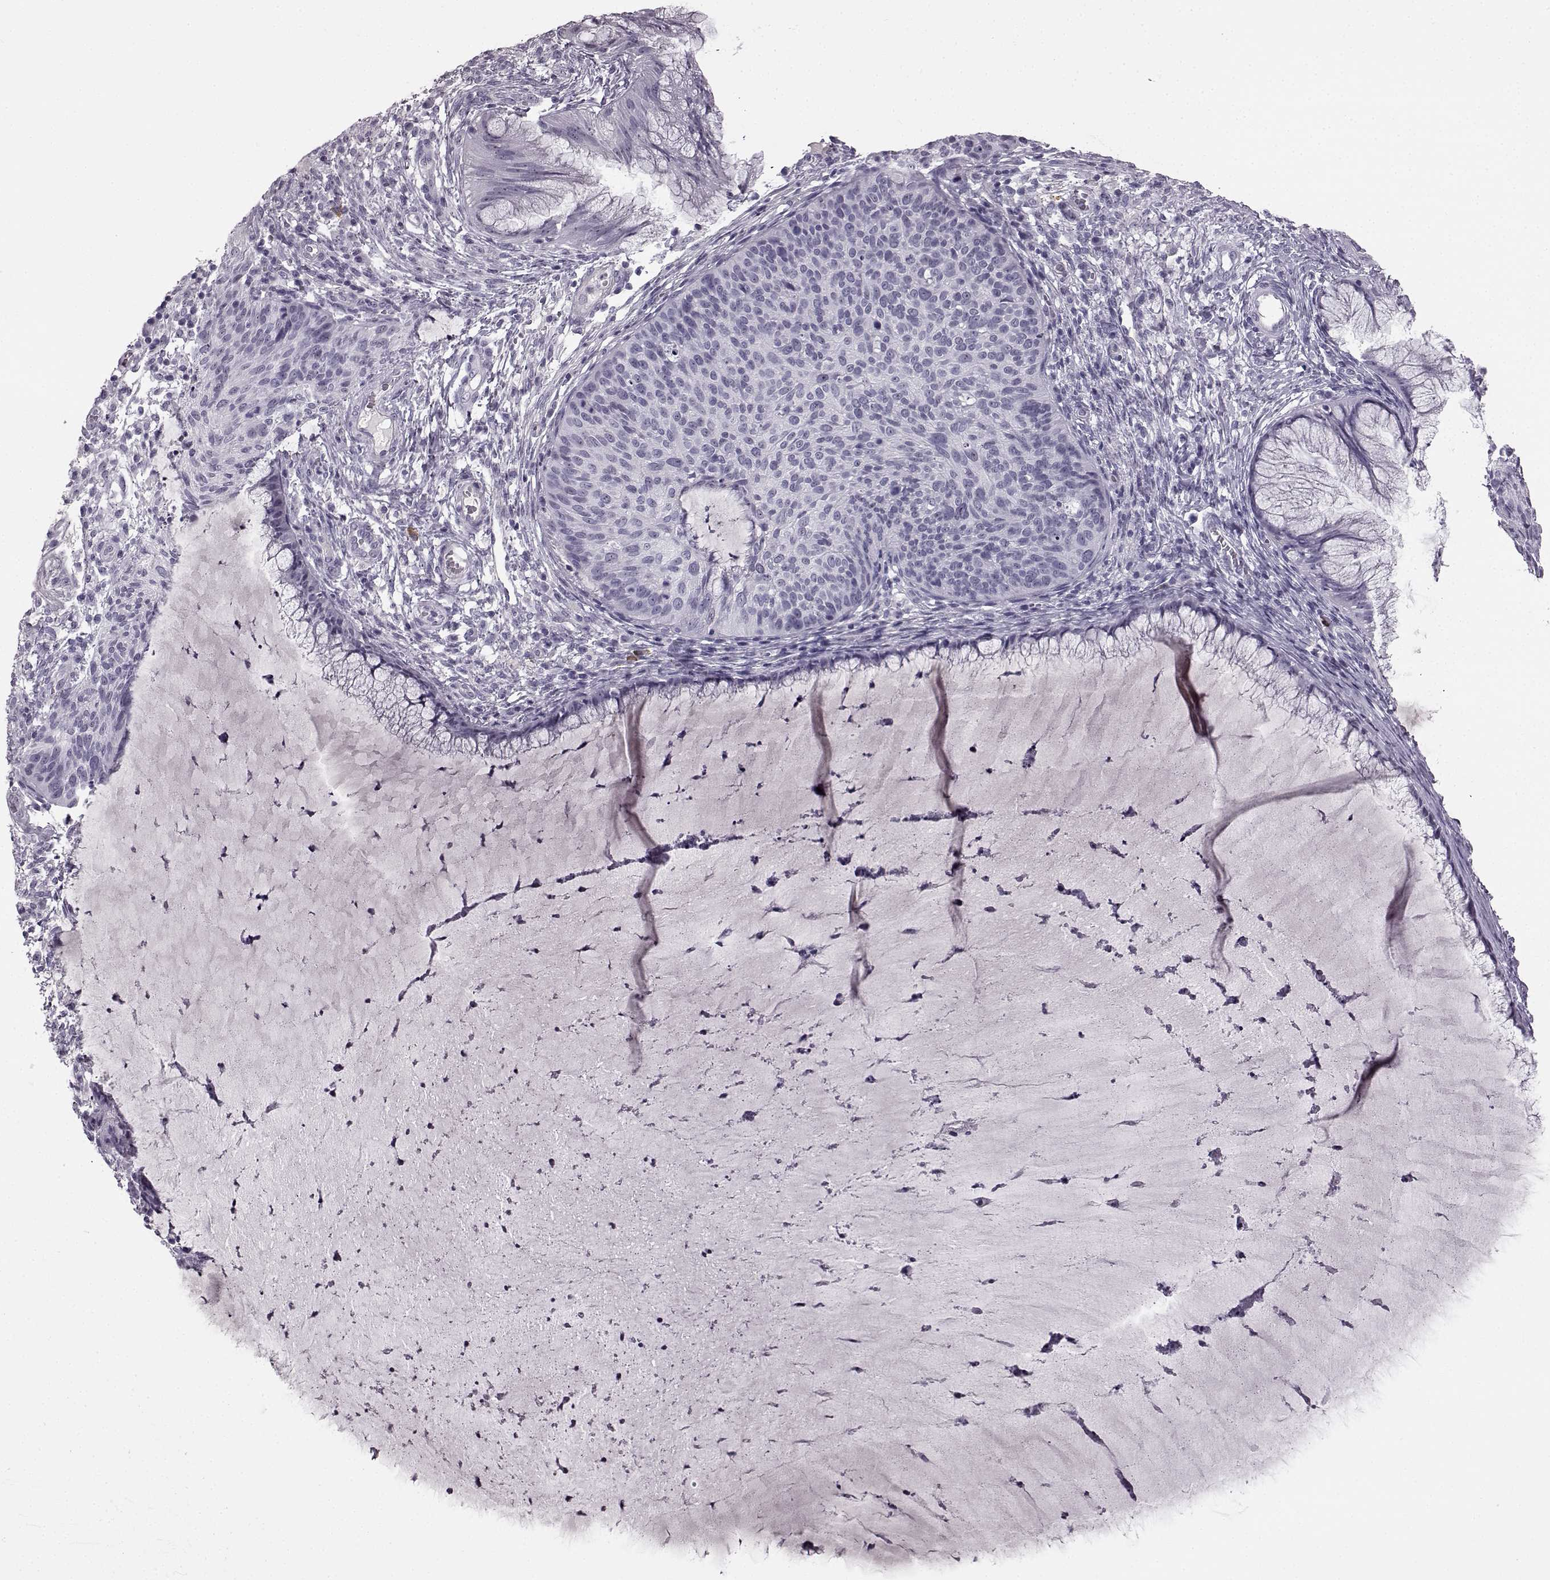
{"staining": {"intensity": "negative", "quantity": "none", "location": "none"}, "tissue": "cervical cancer", "cell_type": "Tumor cells", "image_type": "cancer", "snomed": [{"axis": "morphology", "description": "Squamous cell carcinoma, NOS"}, {"axis": "topography", "description": "Cervix"}], "caption": "DAB (3,3'-diaminobenzidine) immunohistochemical staining of cervical squamous cell carcinoma shows no significant expression in tumor cells.", "gene": "PRPH2", "patient": {"sex": "female", "age": 36}}